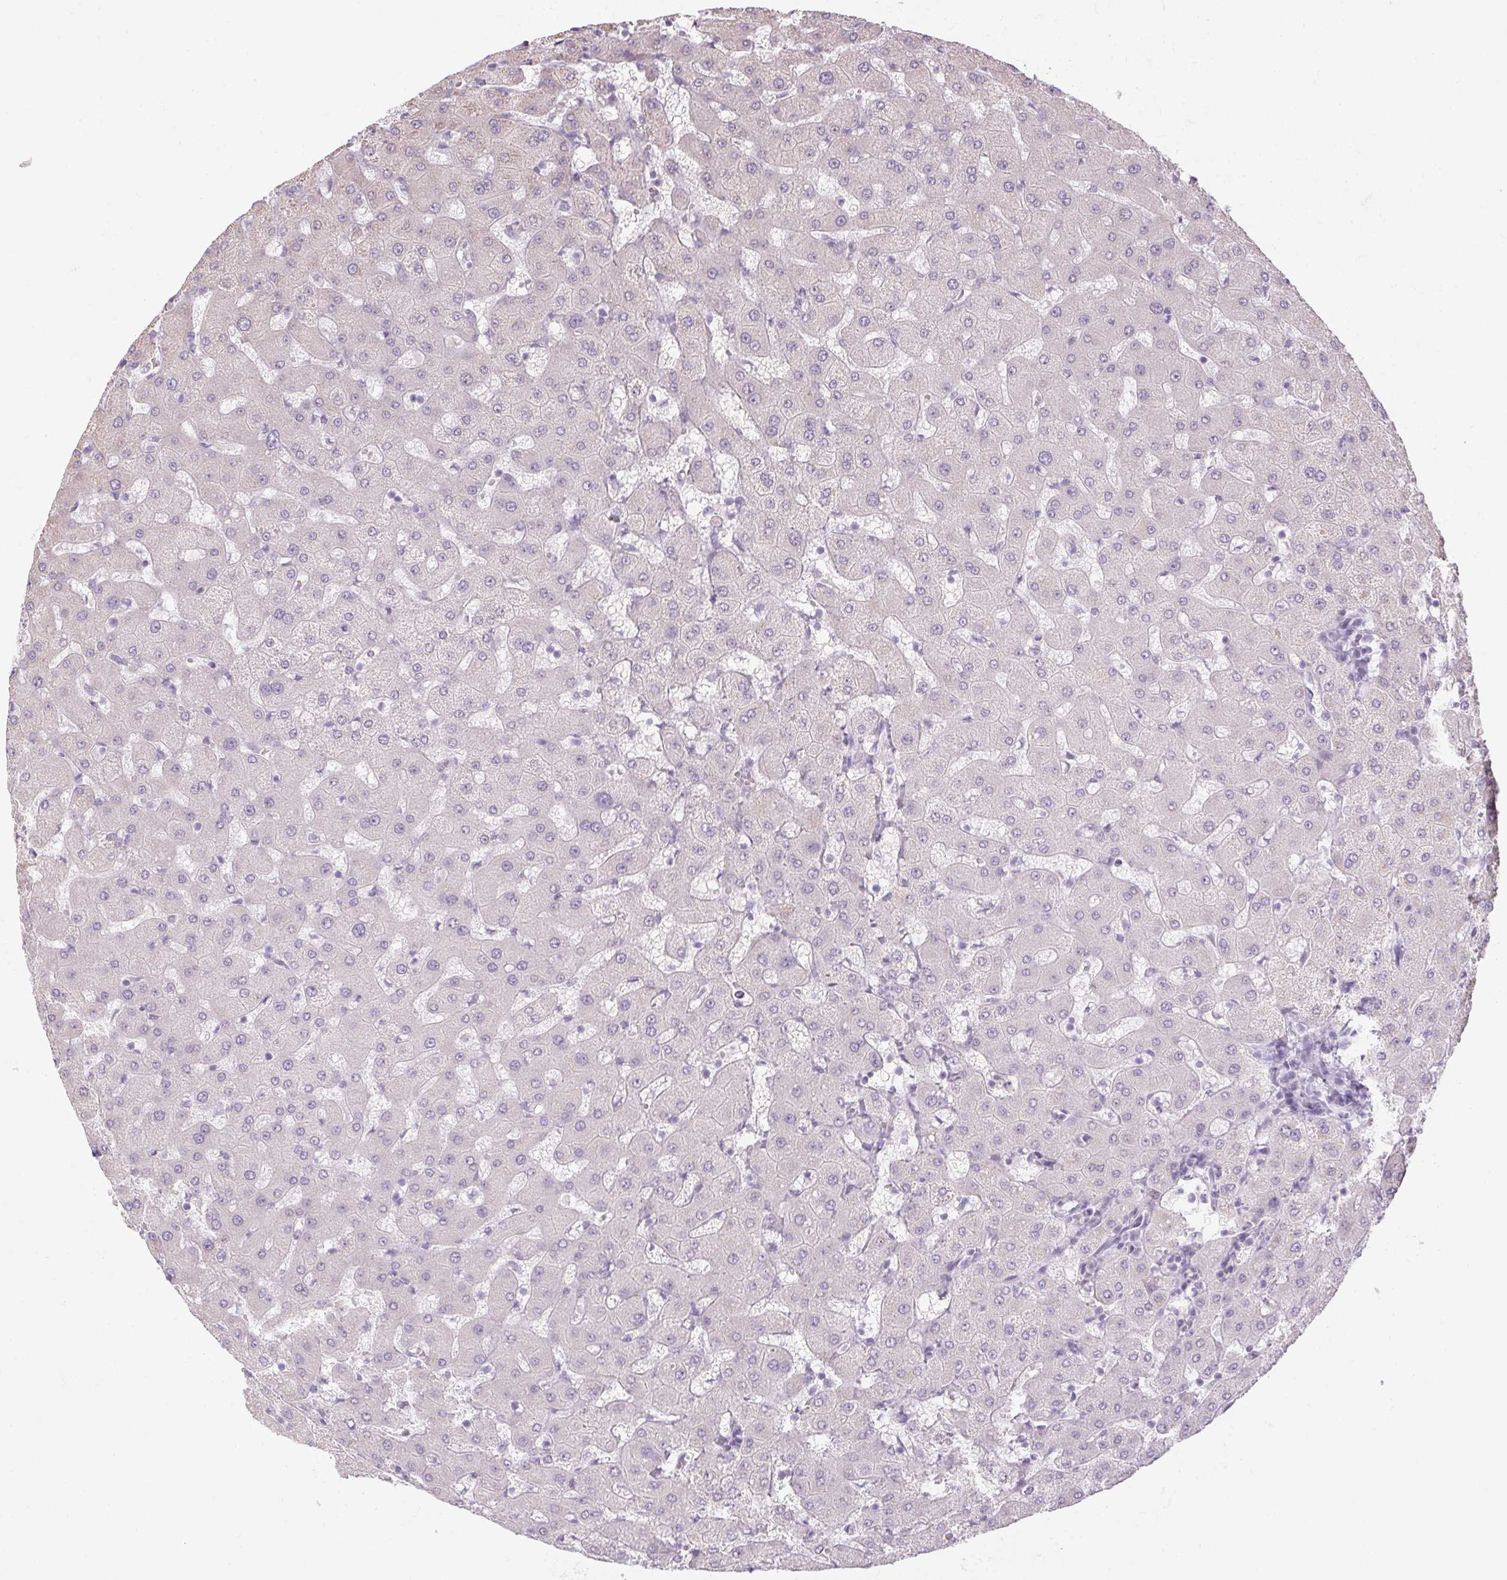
{"staining": {"intensity": "negative", "quantity": "none", "location": "none"}, "tissue": "liver", "cell_type": "Cholangiocytes", "image_type": "normal", "snomed": [{"axis": "morphology", "description": "Normal tissue, NOS"}, {"axis": "topography", "description": "Liver"}], "caption": "The photomicrograph demonstrates no significant positivity in cholangiocytes of liver.", "gene": "CTCFL", "patient": {"sex": "female", "age": 63}}